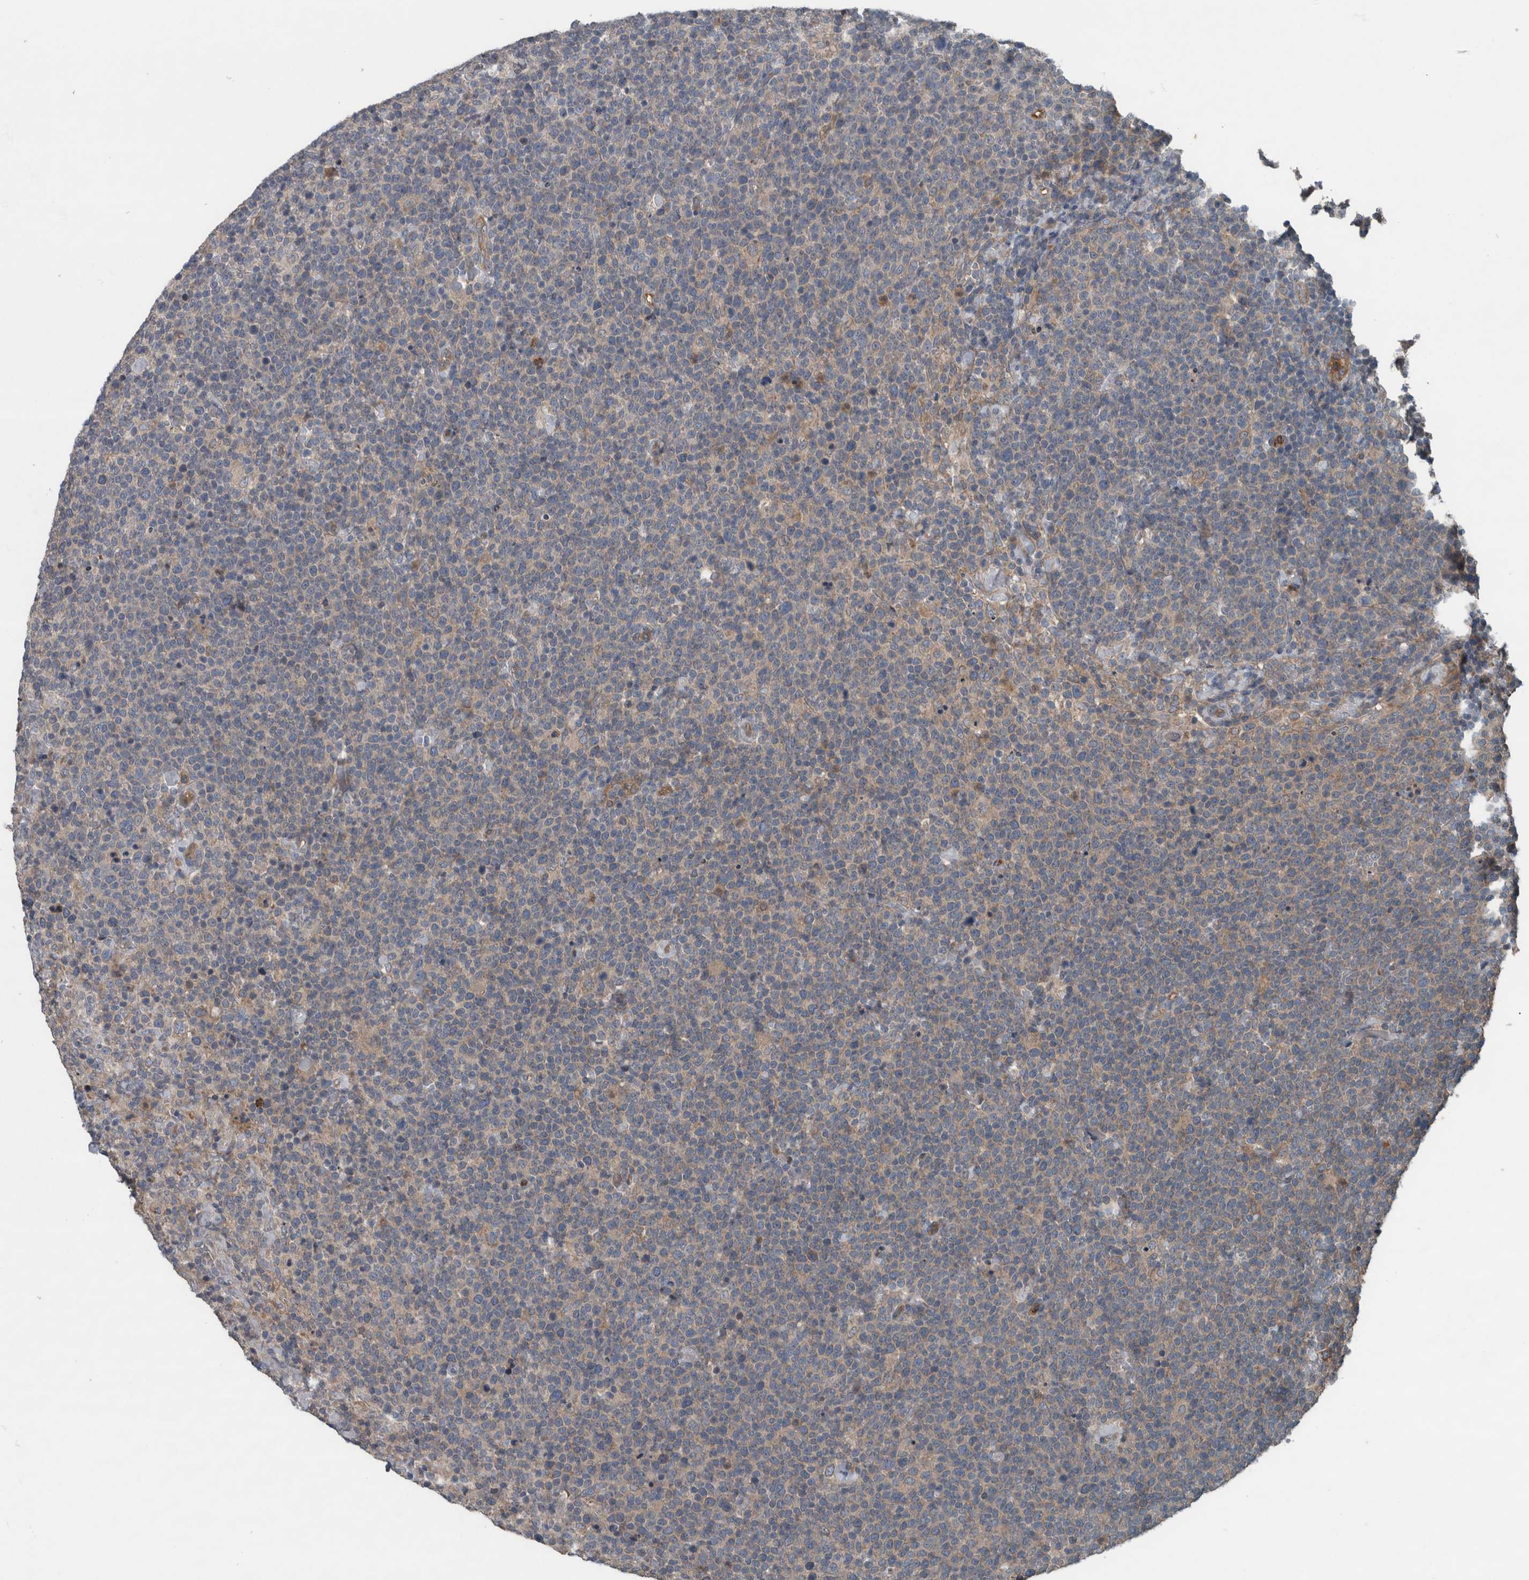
{"staining": {"intensity": "negative", "quantity": "none", "location": "none"}, "tissue": "lymphoma", "cell_type": "Tumor cells", "image_type": "cancer", "snomed": [{"axis": "morphology", "description": "Malignant lymphoma, non-Hodgkin's type, High grade"}, {"axis": "topography", "description": "Lymph node"}], "caption": "Tumor cells show no significant positivity in high-grade malignant lymphoma, non-Hodgkin's type.", "gene": "EXOC8", "patient": {"sex": "male", "age": 61}}